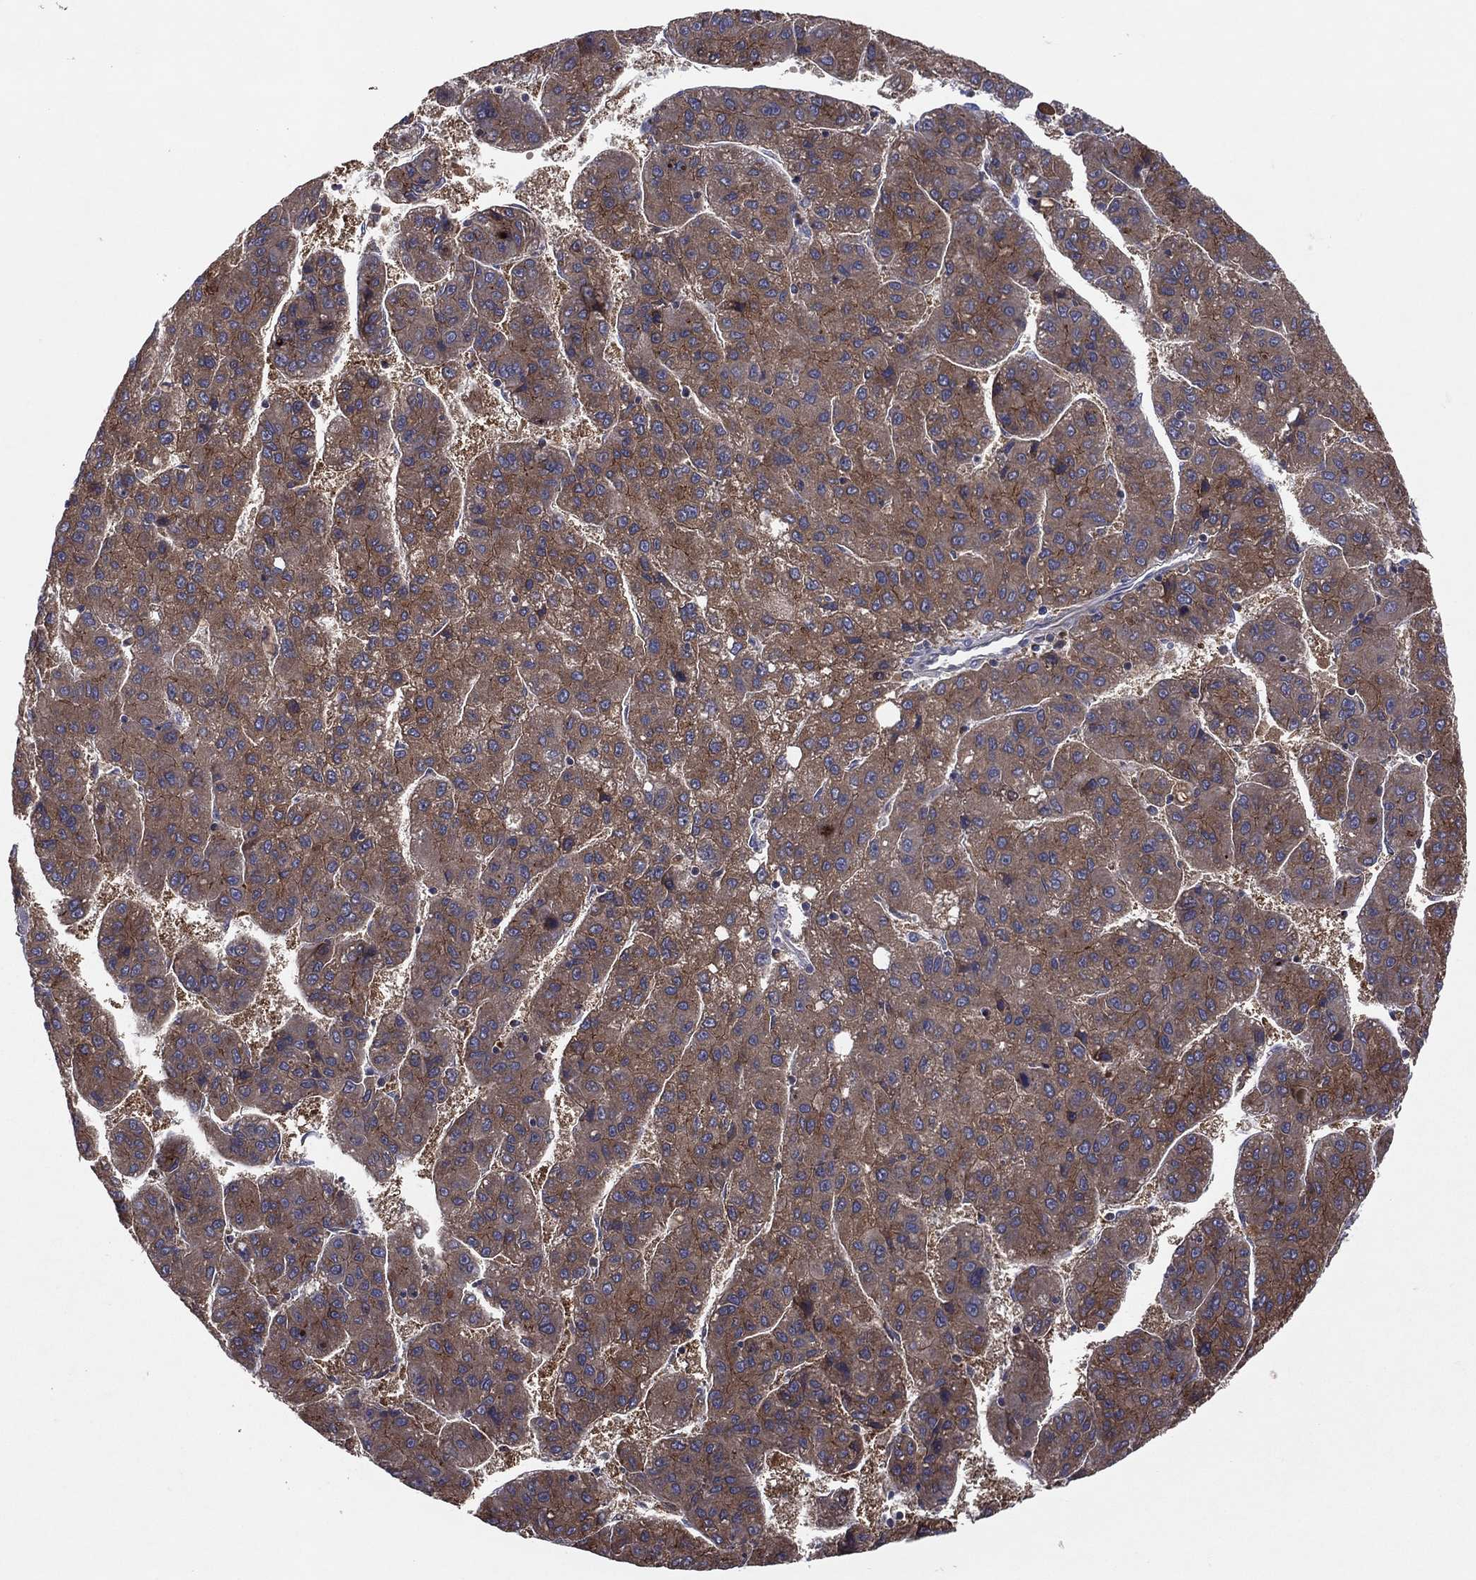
{"staining": {"intensity": "strong", "quantity": ">75%", "location": "cytoplasmic/membranous"}, "tissue": "liver cancer", "cell_type": "Tumor cells", "image_type": "cancer", "snomed": [{"axis": "morphology", "description": "Carcinoma, Hepatocellular, NOS"}, {"axis": "topography", "description": "Liver"}], "caption": "DAB (3,3'-diaminobenzidine) immunohistochemical staining of liver hepatocellular carcinoma shows strong cytoplasmic/membranous protein staining in approximately >75% of tumor cells. (DAB (3,3'-diaminobenzidine) IHC, brown staining for protein, blue staining for nuclei).", "gene": "STARD3", "patient": {"sex": "female", "age": 82}}